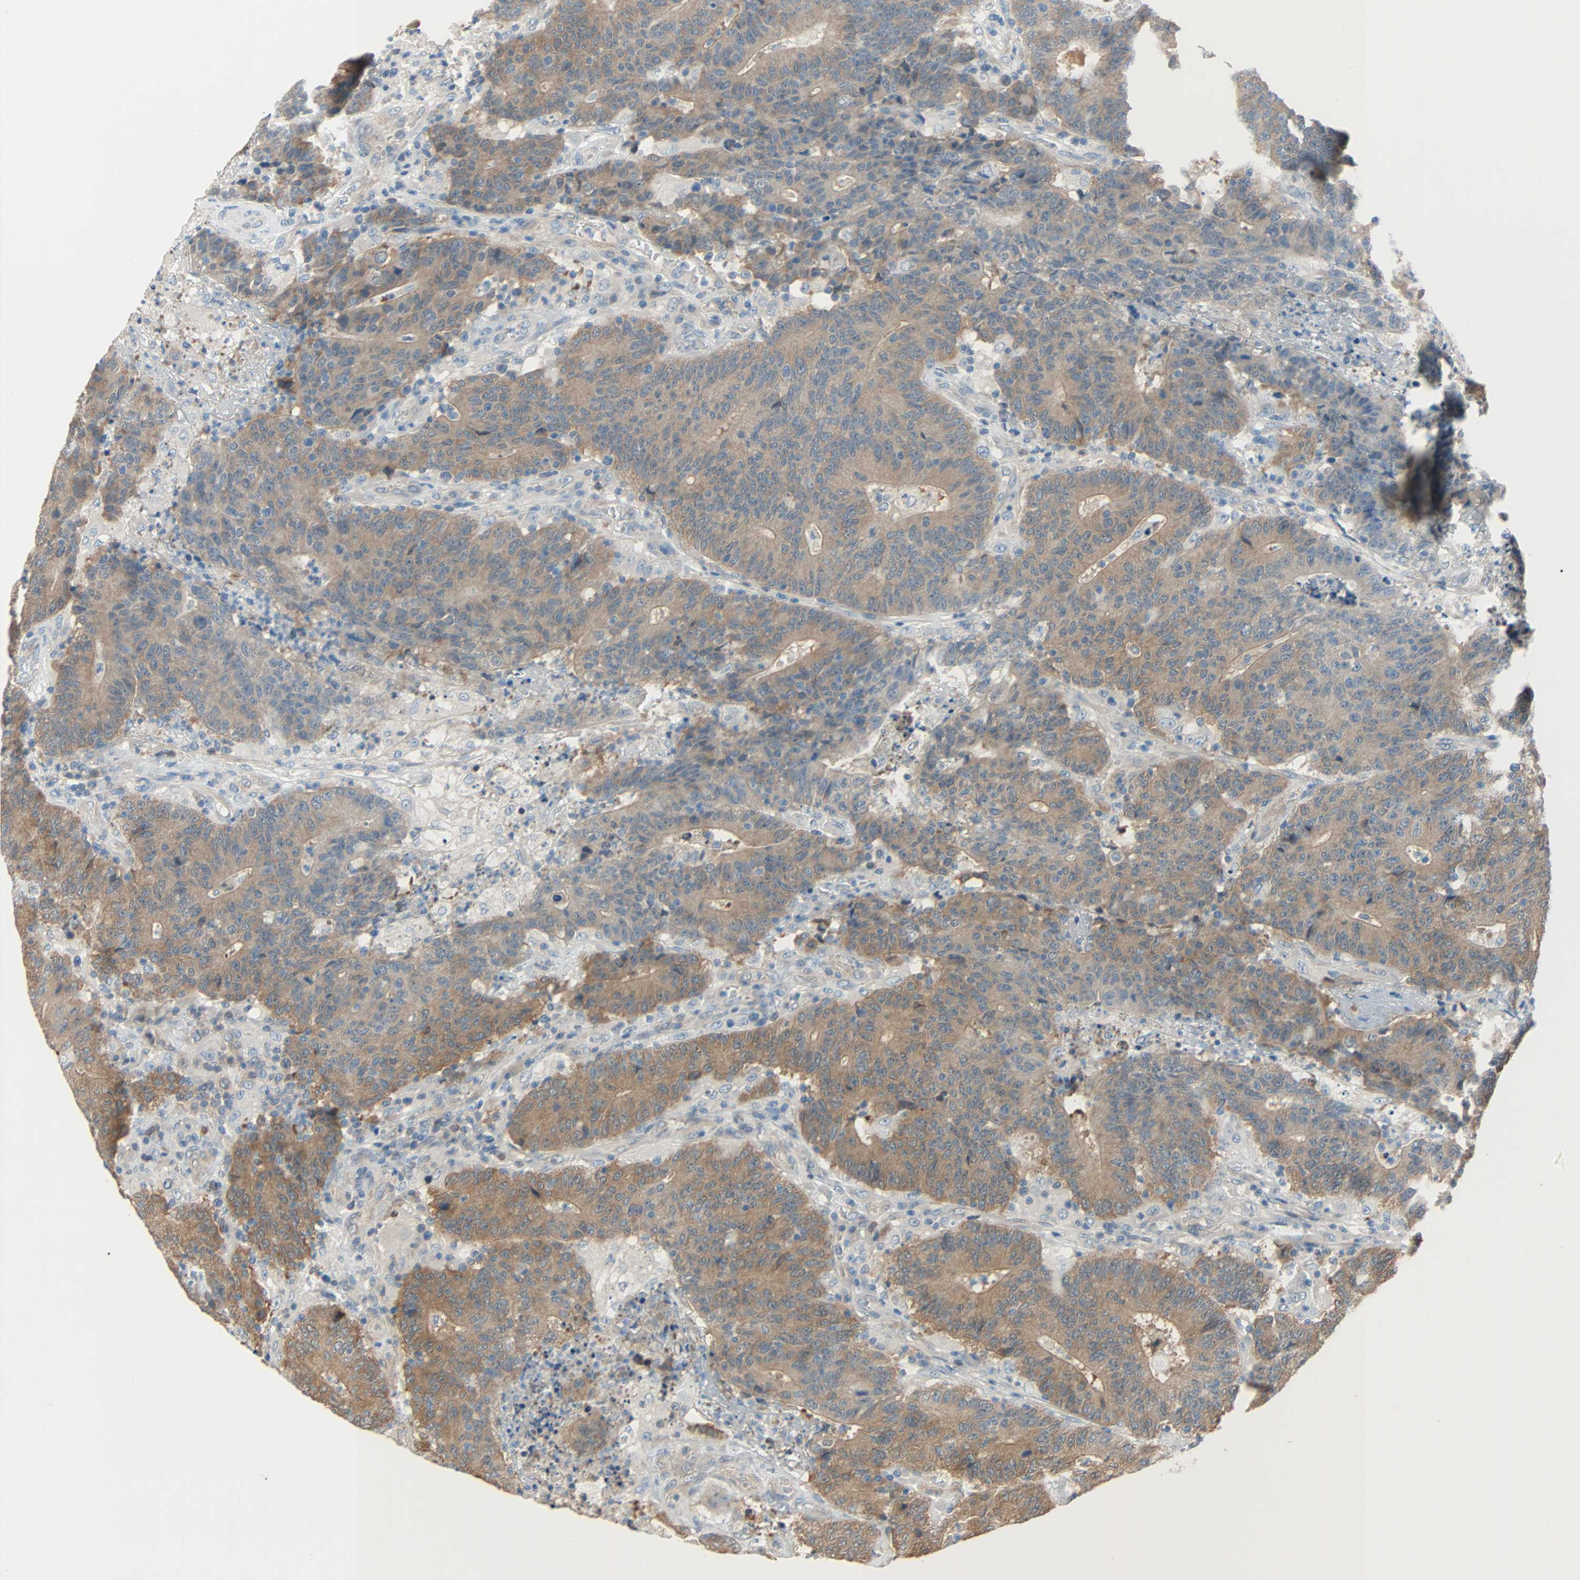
{"staining": {"intensity": "moderate", "quantity": ">75%", "location": "cytoplasmic/membranous"}, "tissue": "colorectal cancer", "cell_type": "Tumor cells", "image_type": "cancer", "snomed": [{"axis": "morphology", "description": "Normal tissue, NOS"}, {"axis": "morphology", "description": "Adenocarcinoma, NOS"}, {"axis": "topography", "description": "Colon"}], "caption": "Protein staining of colorectal adenocarcinoma tissue exhibits moderate cytoplasmic/membranous expression in approximately >75% of tumor cells.", "gene": "TNFRSF12A", "patient": {"sex": "female", "age": 75}}